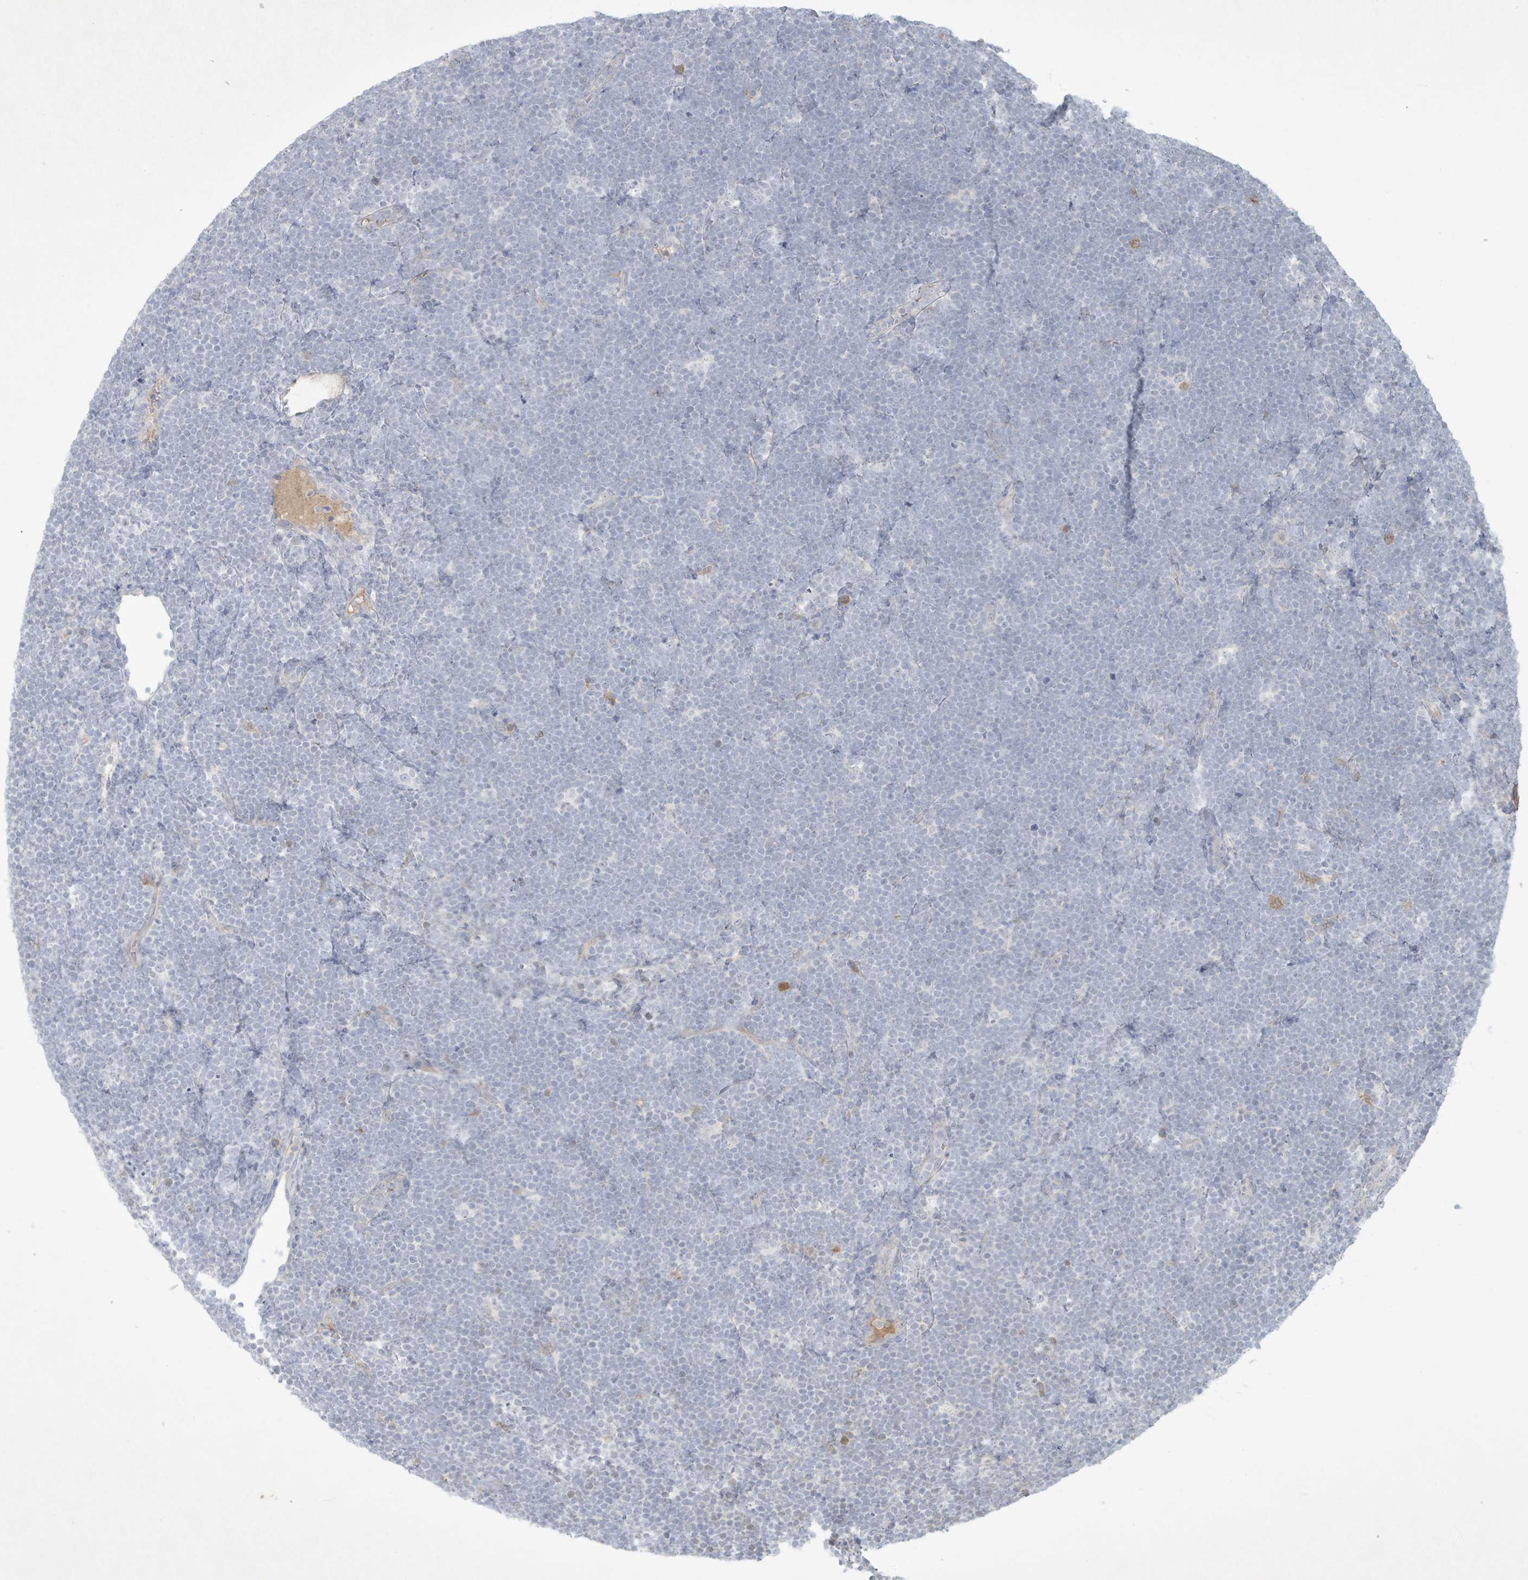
{"staining": {"intensity": "negative", "quantity": "none", "location": "none"}, "tissue": "lymphoma", "cell_type": "Tumor cells", "image_type": "cancer", "snomed": [{"axis": "morphology", "description": "Malignant lymphoma, non-Hodgkin's type, High grade"}, {"axis": "topography", "description": "Lymph node"}], "caption": "Immunohistochemistry (IHC) micrograph of human lymphoma stained for a protein (brown), which reveals no staining in tumor cells. (IHC, brightfield microscopy, high magnification).", "gene": "CCDC24", "patient": {"sex": "male", "age": 13}}